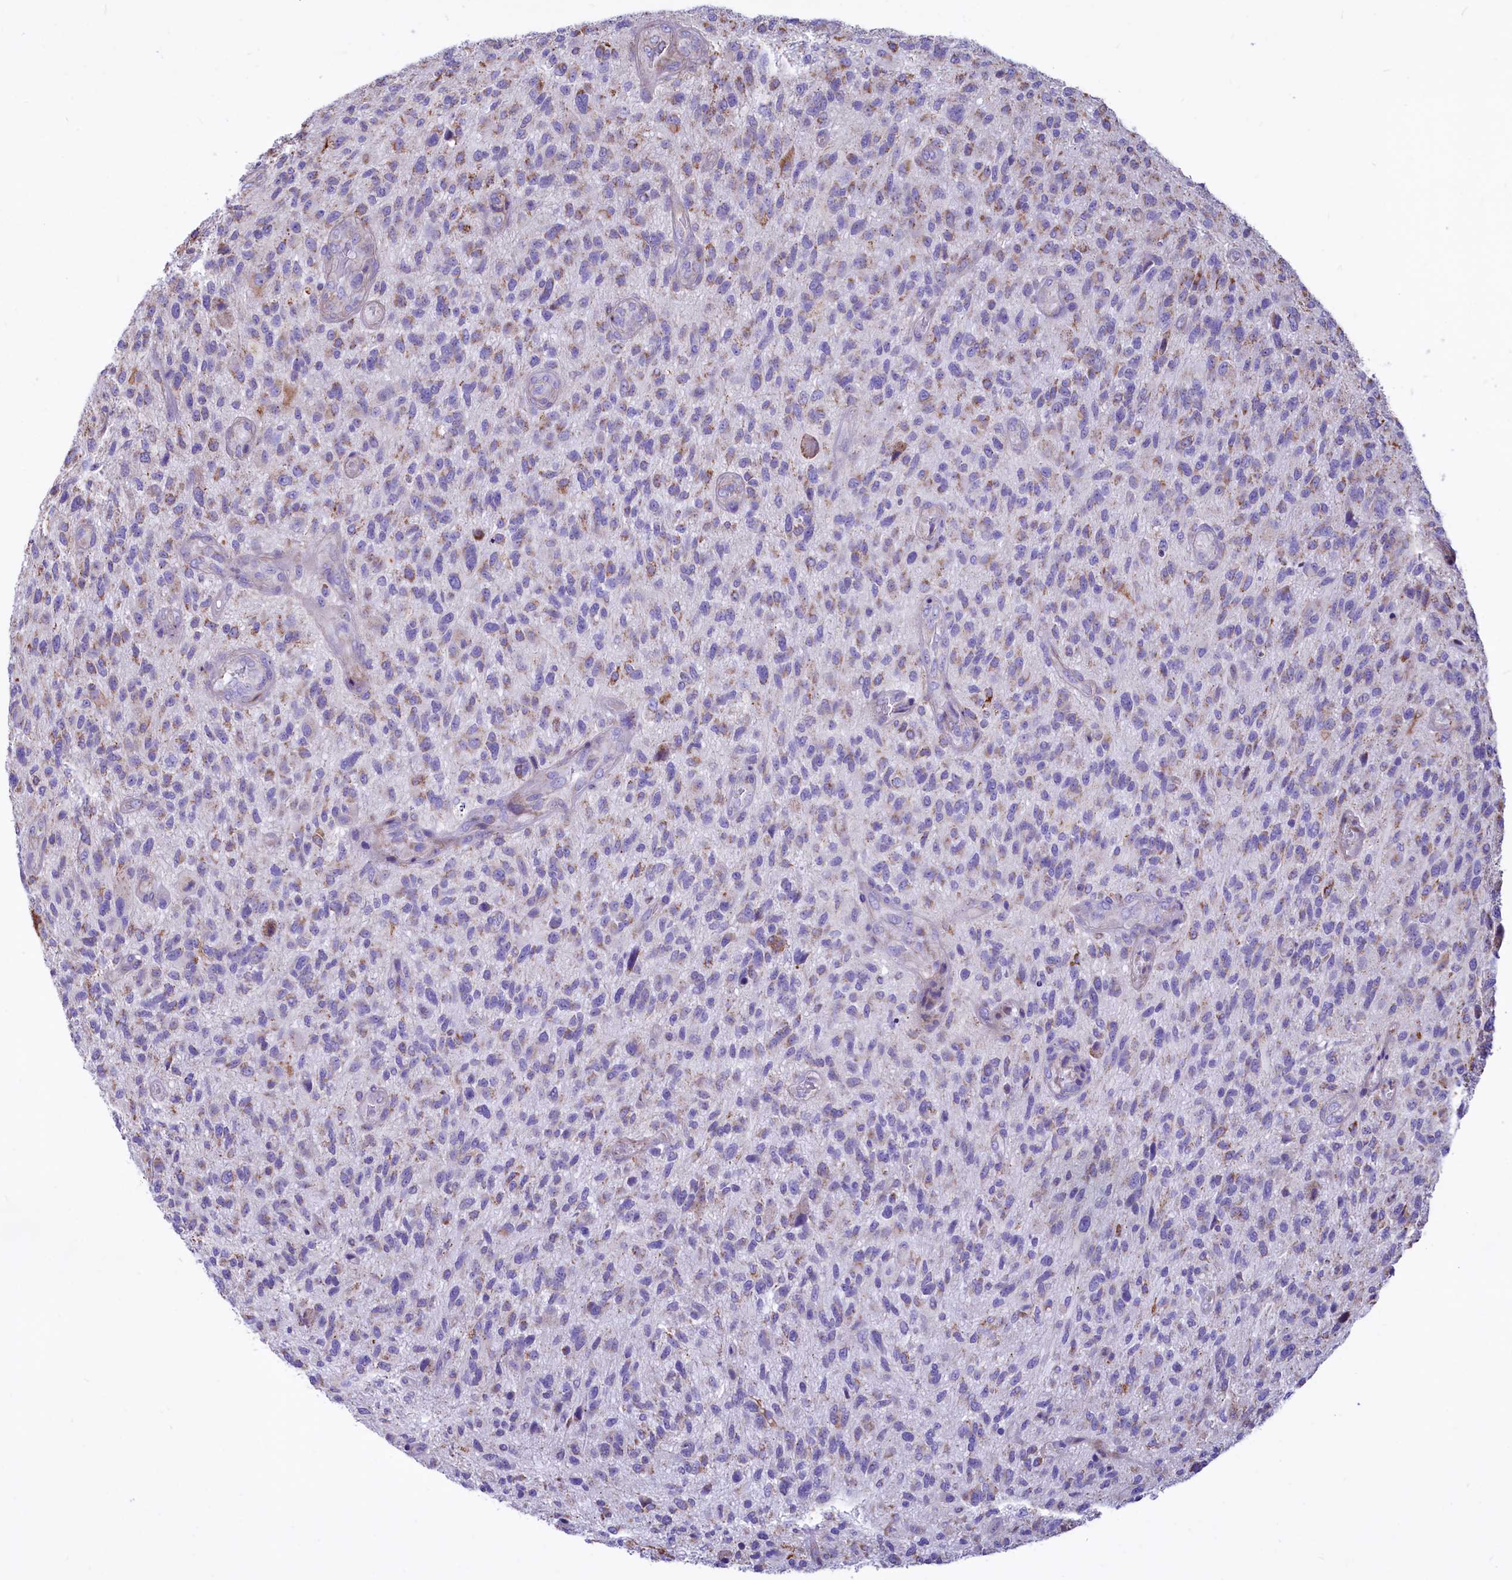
{"staining": {"intensity": "negative", "quantity": "none", "location": "none"}, "tissue": "glioma", "cell_type": "Tumor cells", "image_type": "cancer", "snomed": [{"axis": "morphology", "description": "Glioma, malignant, High grade"}, {"axis": "topography", "description": "Brain"}], "caption": "Tumor cells are negative for brown protein staining in glioma. The staining was performed using DAB (3,3'-diaminobenzidine) to visualize the protein expression in brown, while the nuclei were stained in blue with hematoxylin (Magnification: 20x).", "gene": "VWCE", "patient": {"sex": "male", "age": 47}}